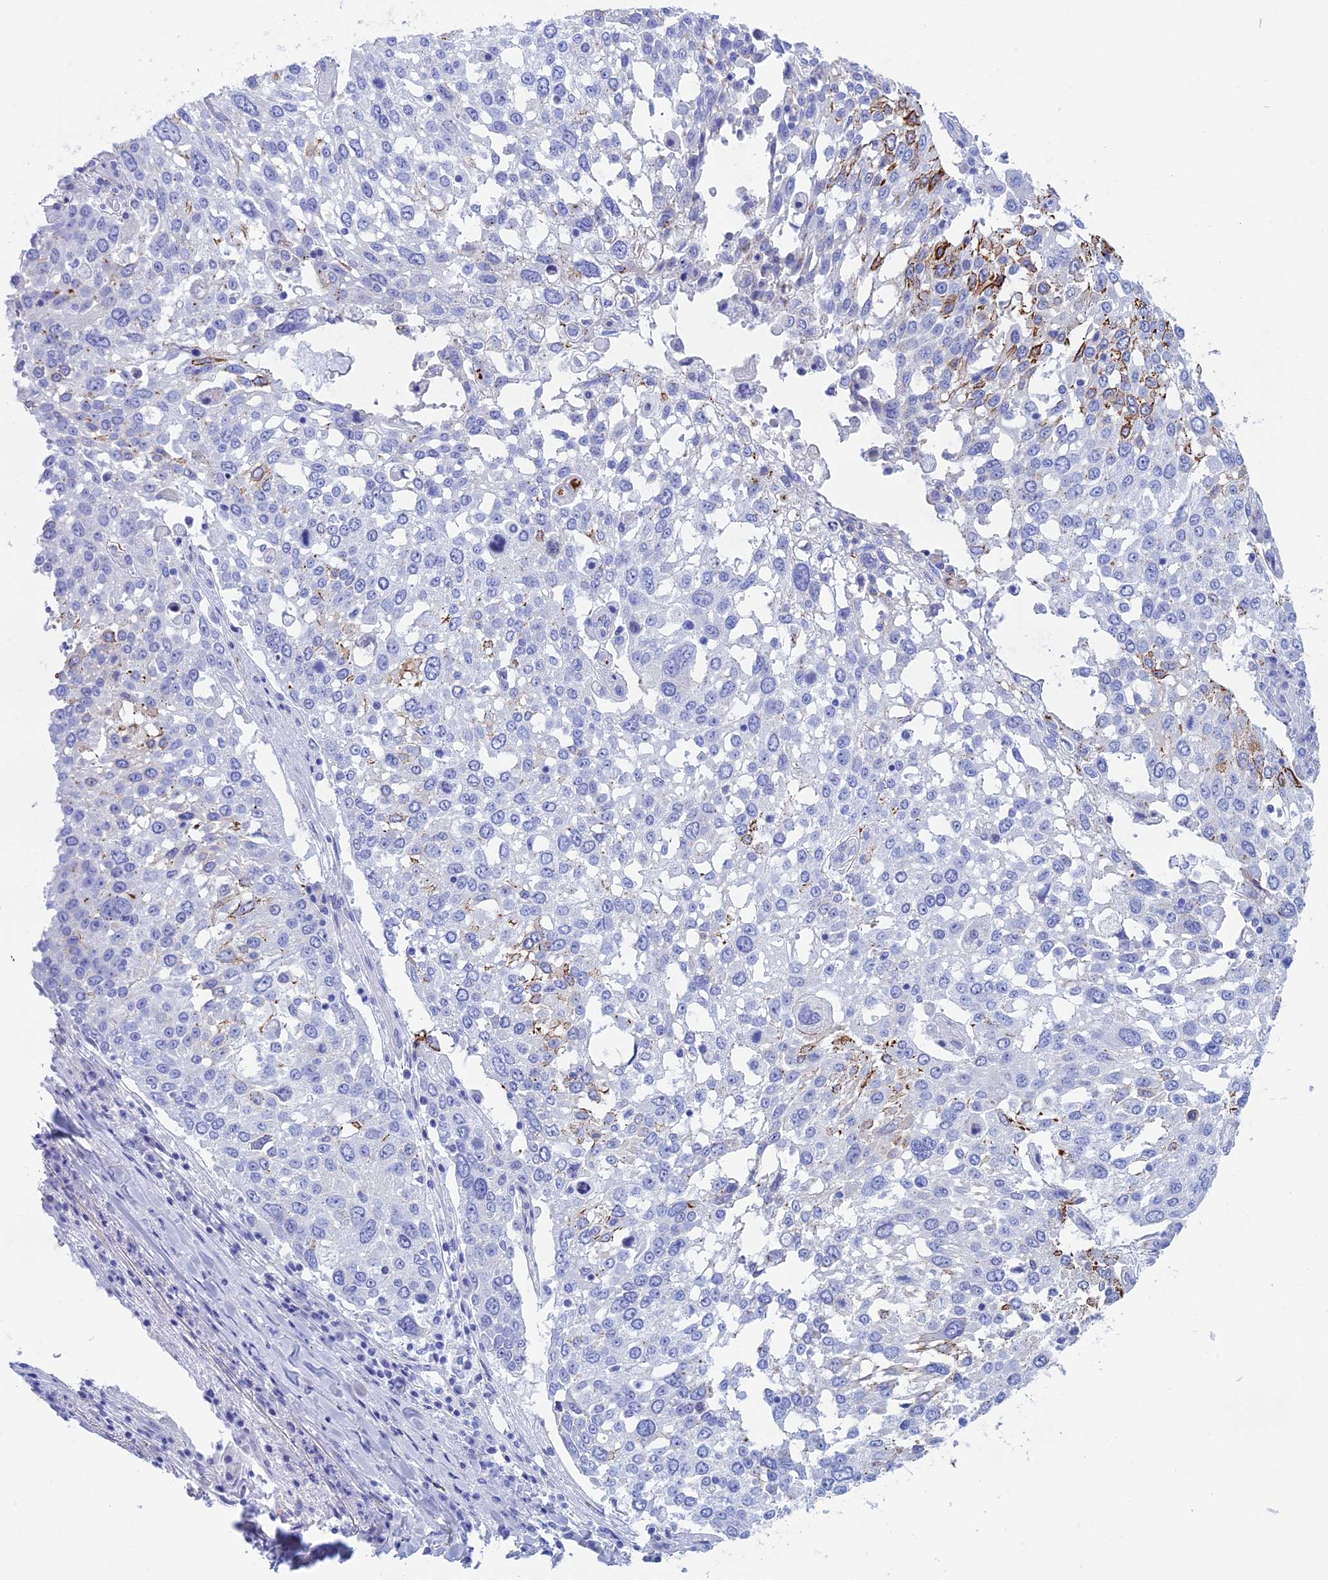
{"staining": {"intensity": "moderate", "quantity": "<25%", "location": "cytoplasmic/membranous"}, "tissue": "lung cancer", "cell_type": "Tumor cells", "image_type": "cancer", "snomed": [{"axis": "morphology", "description": "Squamous cell carcinoma, NOS"}, {"axis": "topography", "description": "Lung"}], "caption": "Brown immunohistochemical staining in lung cancer (squamous cell carcinoma) demonstrates moderate cytoplasmic/membranous expression in about <25% of tumor cells.", "gene": "ERICH4", "patient": {"sex": "male", "age": 65}}